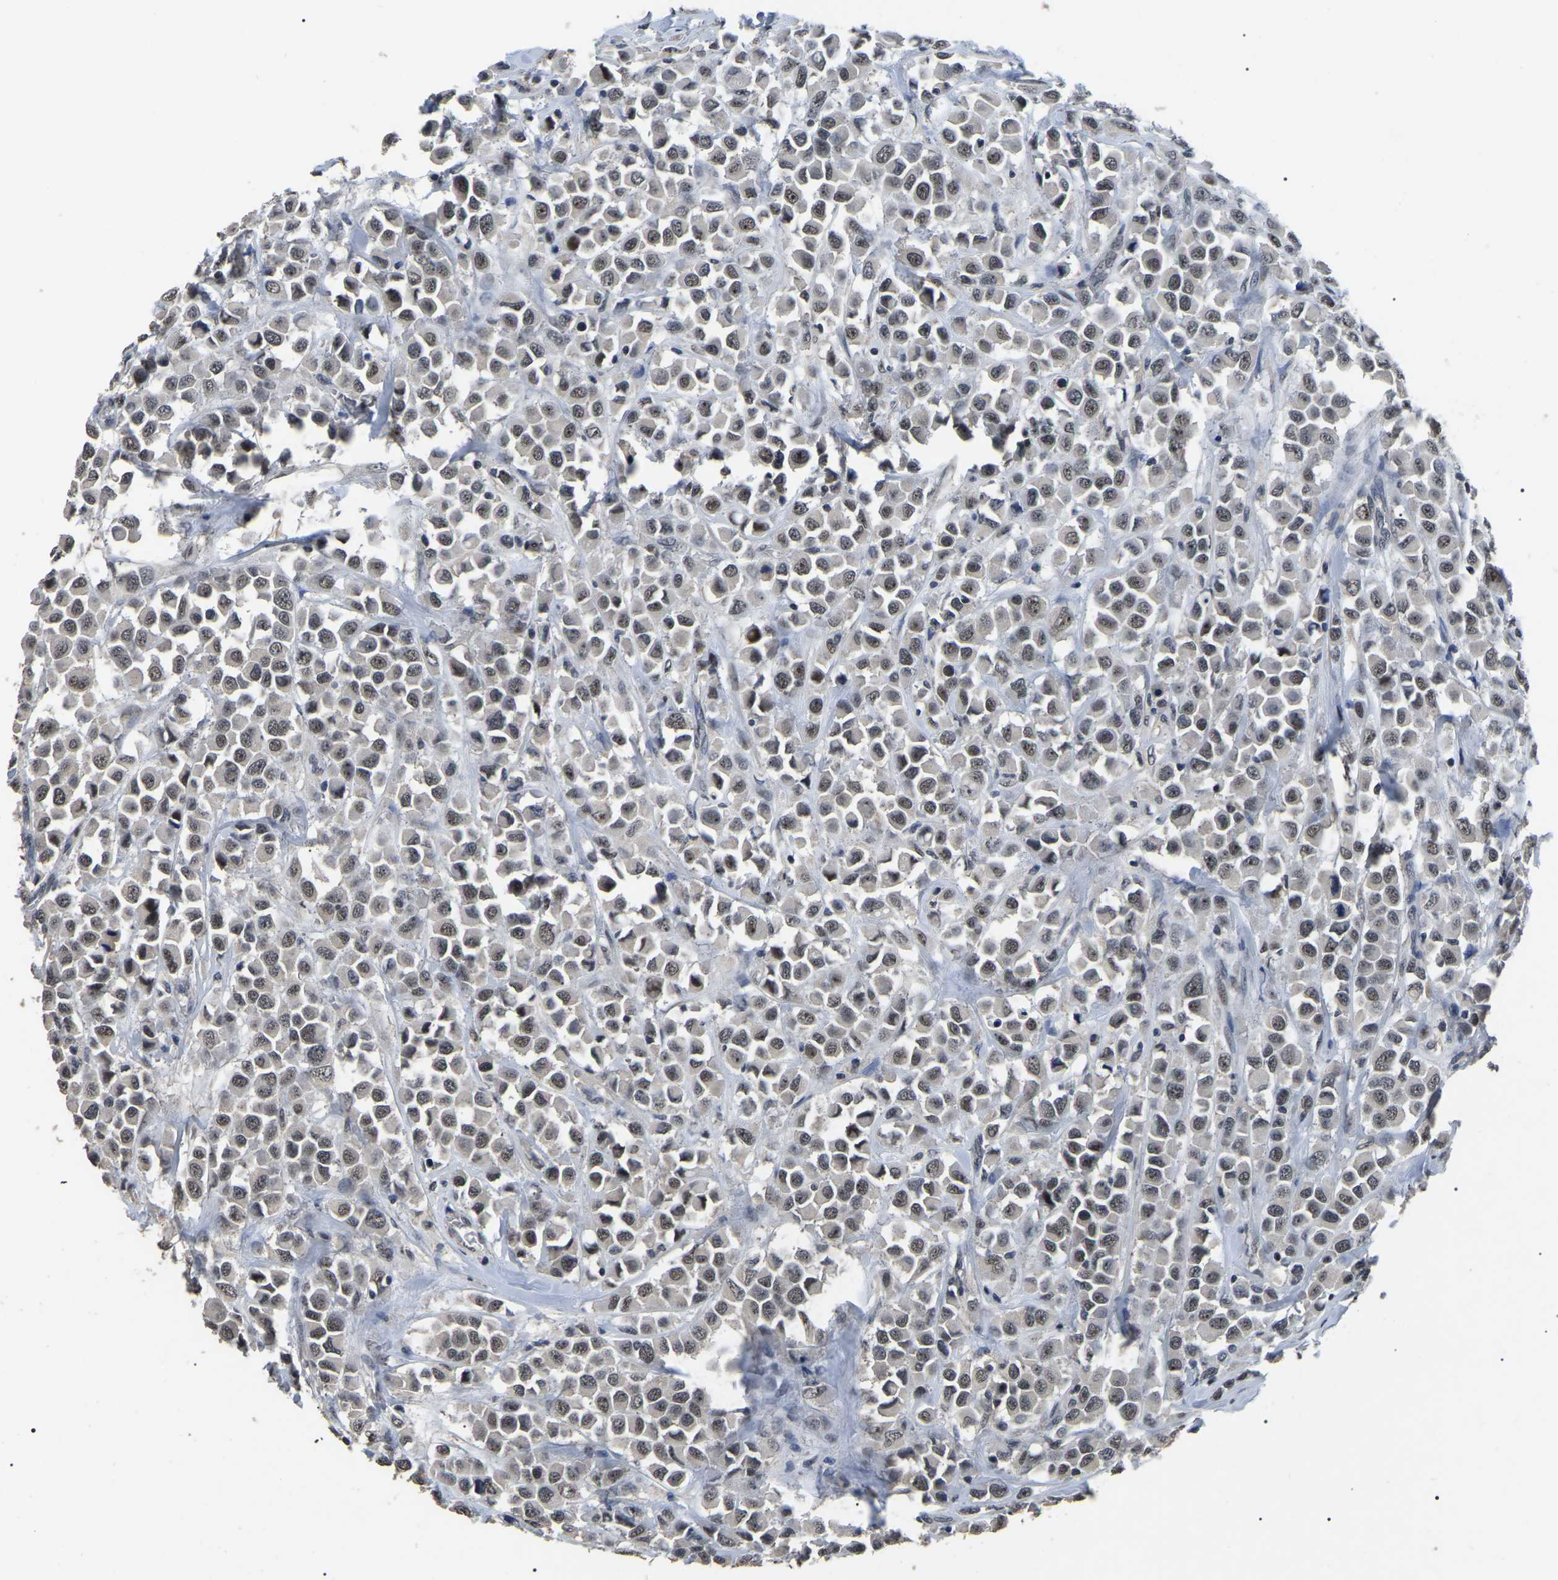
{"staining": {"intensity": "weak", "quantity": ">75%", "location": "nuclear"}, "tissue": "breast cancer", "cell_type": "Tumor cells", "image_type": "cancer", "snomed": [{"axis": "morphology", "description": "Duct carcinoma"}, {"axis": "topography", "description": "Breast"}], "caption": "Brown immunohistochemical staining in breast intraductal carcinoma demonstrates weak nuclear positivity in about >75% of tumor cells.", "gene": "PPM1E", "patient": {"sex": "female", "age": 61}}